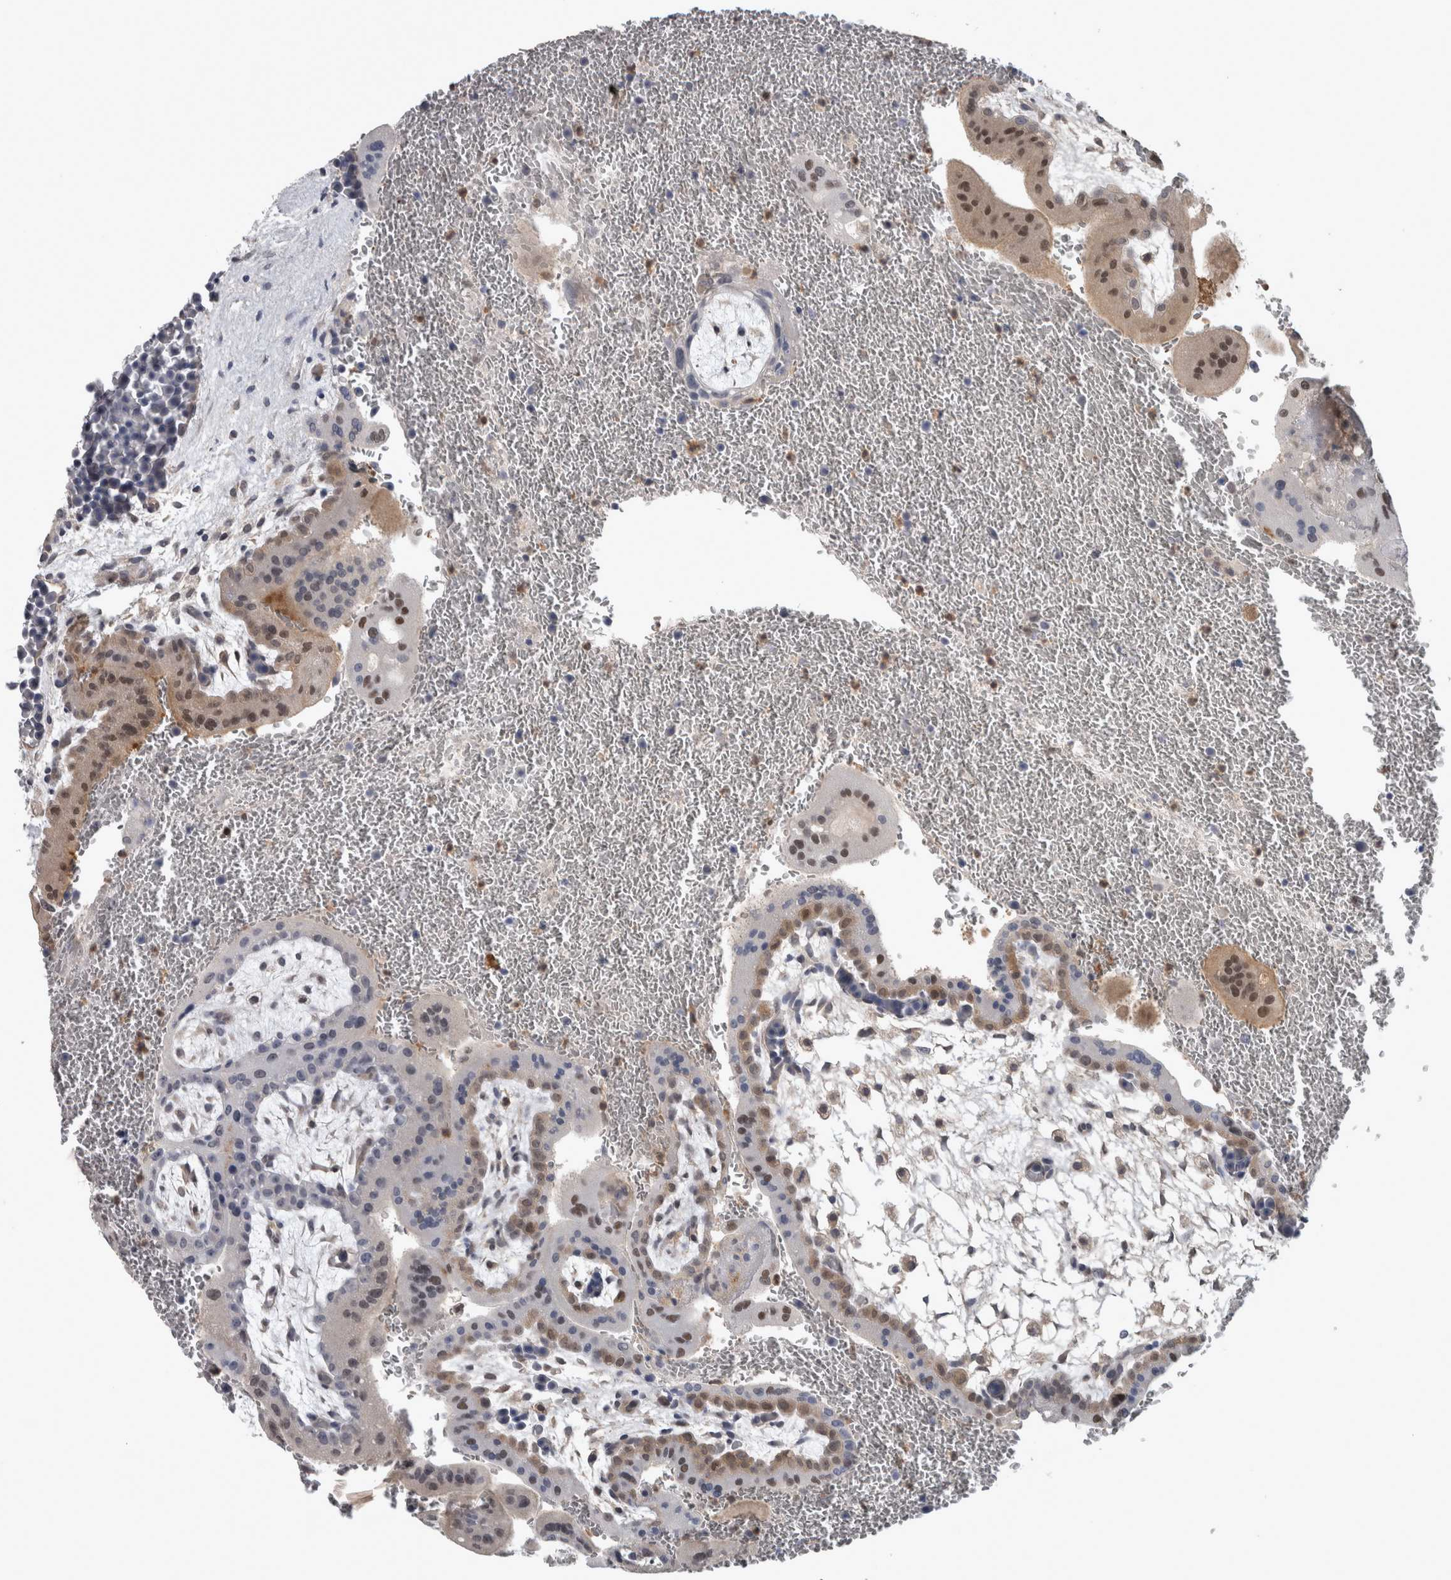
{"staining": {"intensity": "moderate", "quantity": "25%-75%", "location": "cytoplasmic/membranous,nuclear"}, "tissue": "placenta", "cell_type": "Trophoblastic cells", "image_type": "normal", "snomed": [{"axis": "morphology", "description": "Normal tissue, NOS"}, {"axis": "topography", "description": "Placenta"}], "caption": "Human placenta stained for a protein (brown) reveals moderate cytoplasmic/membranous,nuclear positive expression in approximately 25%-75% of trophoblastic cells.", "gene": "NAPRT", "patient": {"sex": "female", "age": 35}}